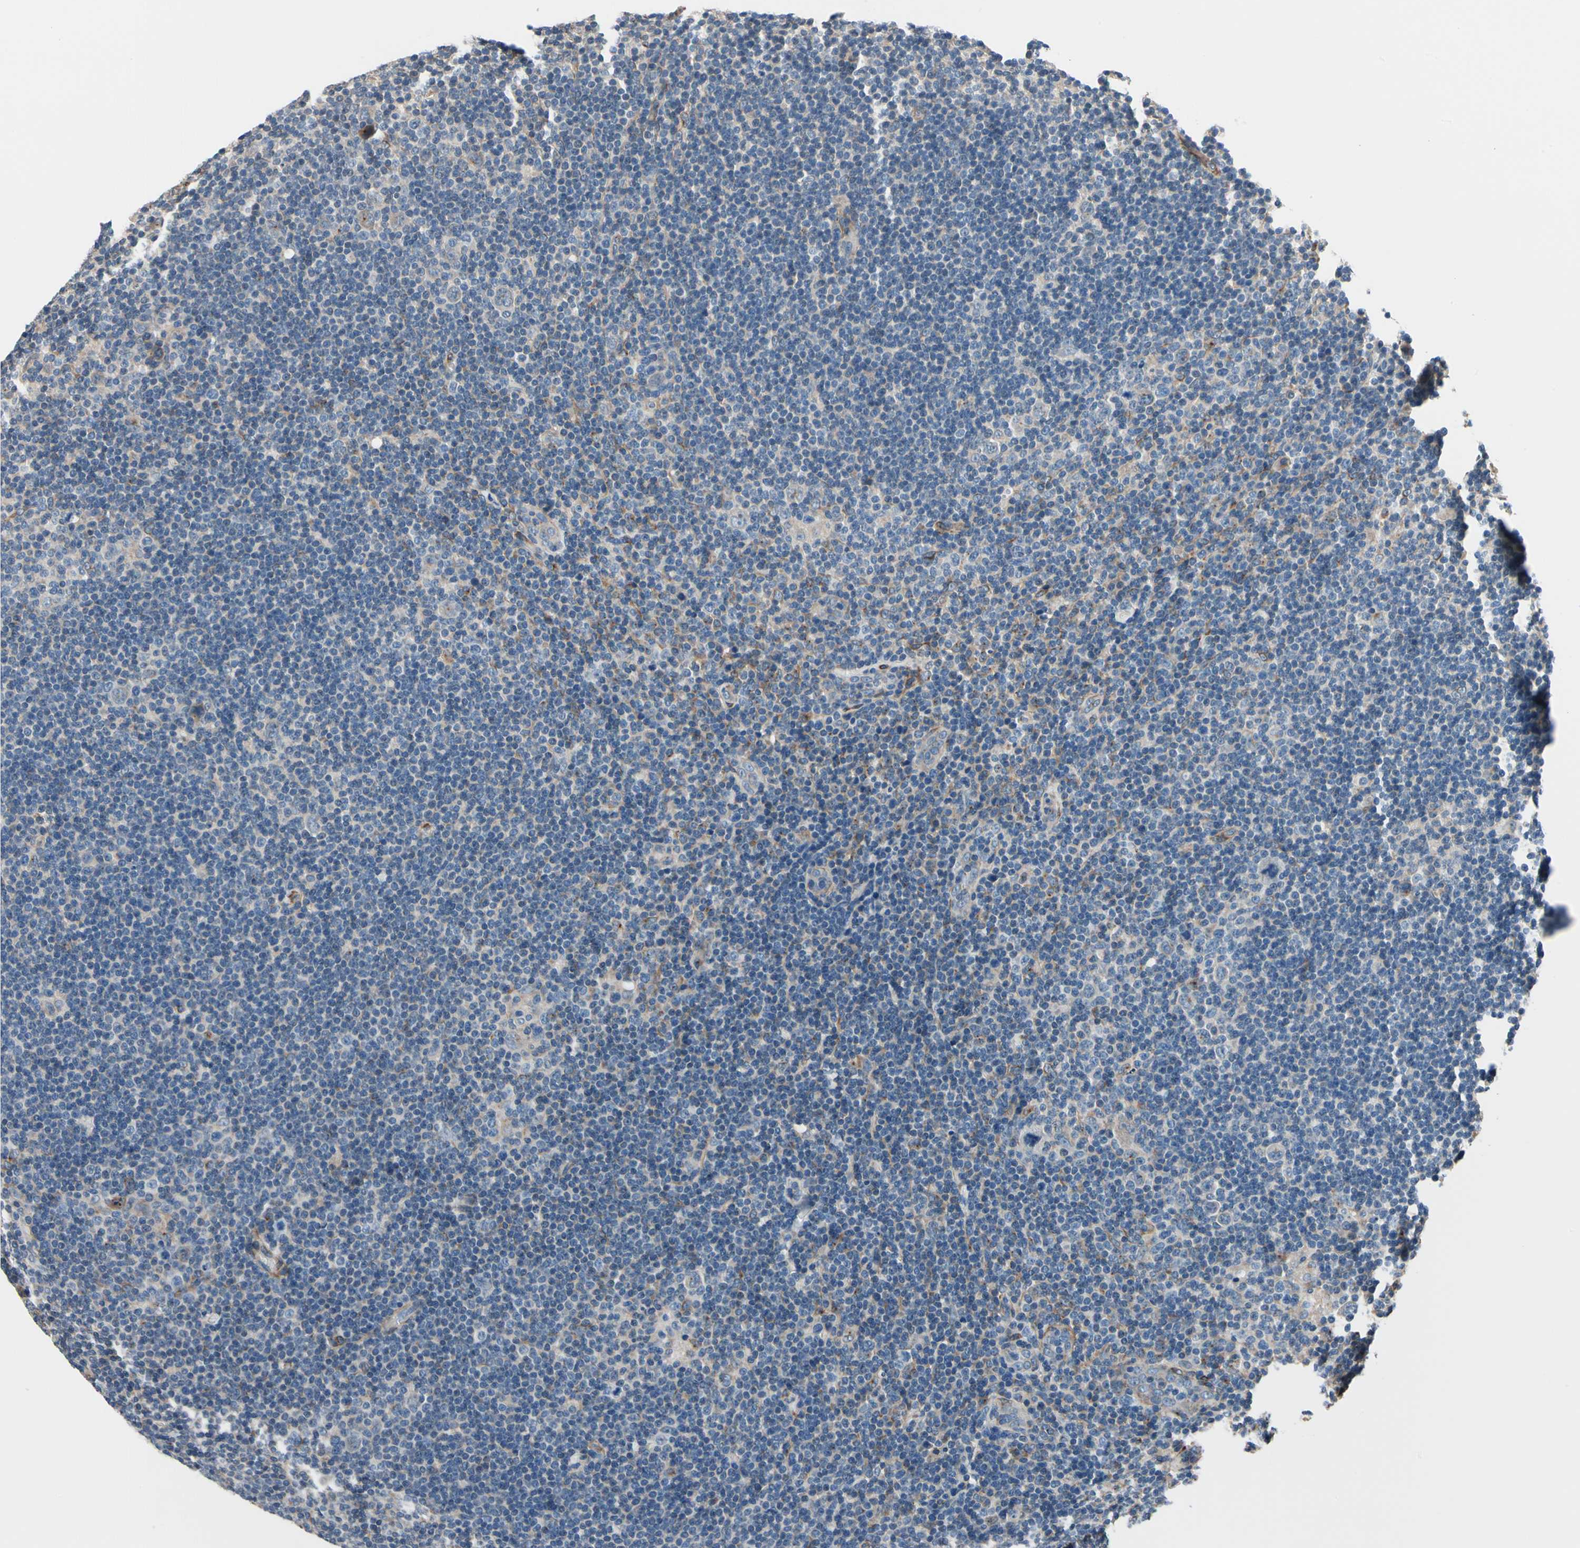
{"staining": {"intensity": "weak", "quantity": "25%-75%", "location": "cytoplasmic/membranous"}, "tissue": "lymphoma", "cell_type": "Tumor cells", "image_type": "cancer", "snomed": [{"axis": "morphology", "description": "Hodgkin's disease, NOS"}, {"axis": "topography", "description": "Lymph node"}], "caption": "Immunohistochemistry (IHC) of human lymphoma demonstrates low levels of weak cytoplasmic/membranous positivity in approximately 25%-75% of tumor cells. (brown staining indicates protein expression, while blue staining denotes nuclei).", "gene": "PRKAR2B", "patient": {"sex": "female", "age": 57}}